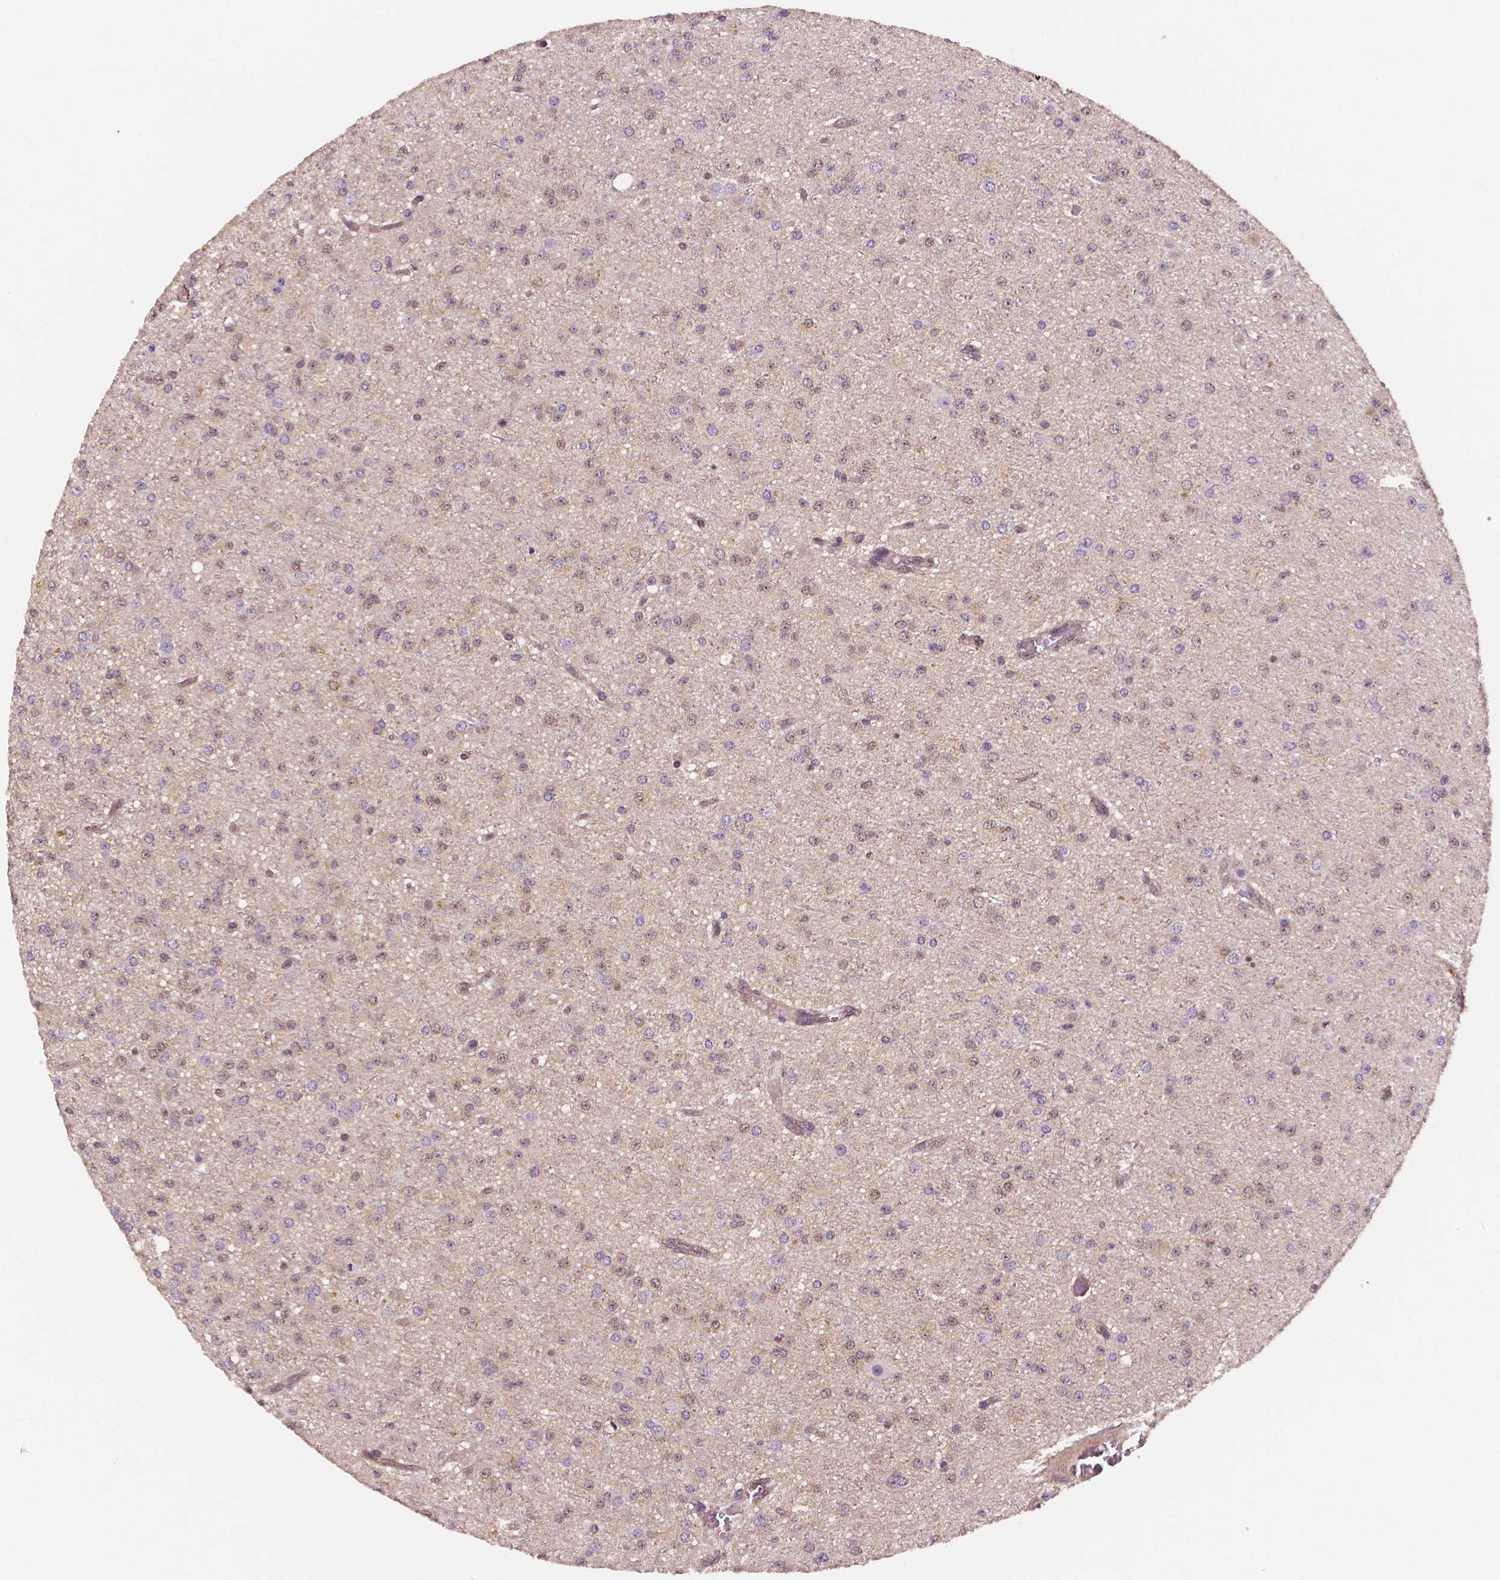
{"staining": {"intensity": "weak", "quantity": "25%-75%", "location": "cytoplasmic/membranous,nuclear"}, "tissue": "glioma", "cell_type": "Tumor cells", "image_type": "cancer", "snomed": [{"axis": "morphology", "description": "Glioma, malignant, Low grade"}, {"axis": "topography", "description": "Brain"}], "caption": "This is an image of immunohistochemistry staining of glioma, which shows weak expression in the cytoplasmic/membranous and nuclear of tumor cells.", "gene": "STAT3", "patient": {"sex": "male", "age": 27}}